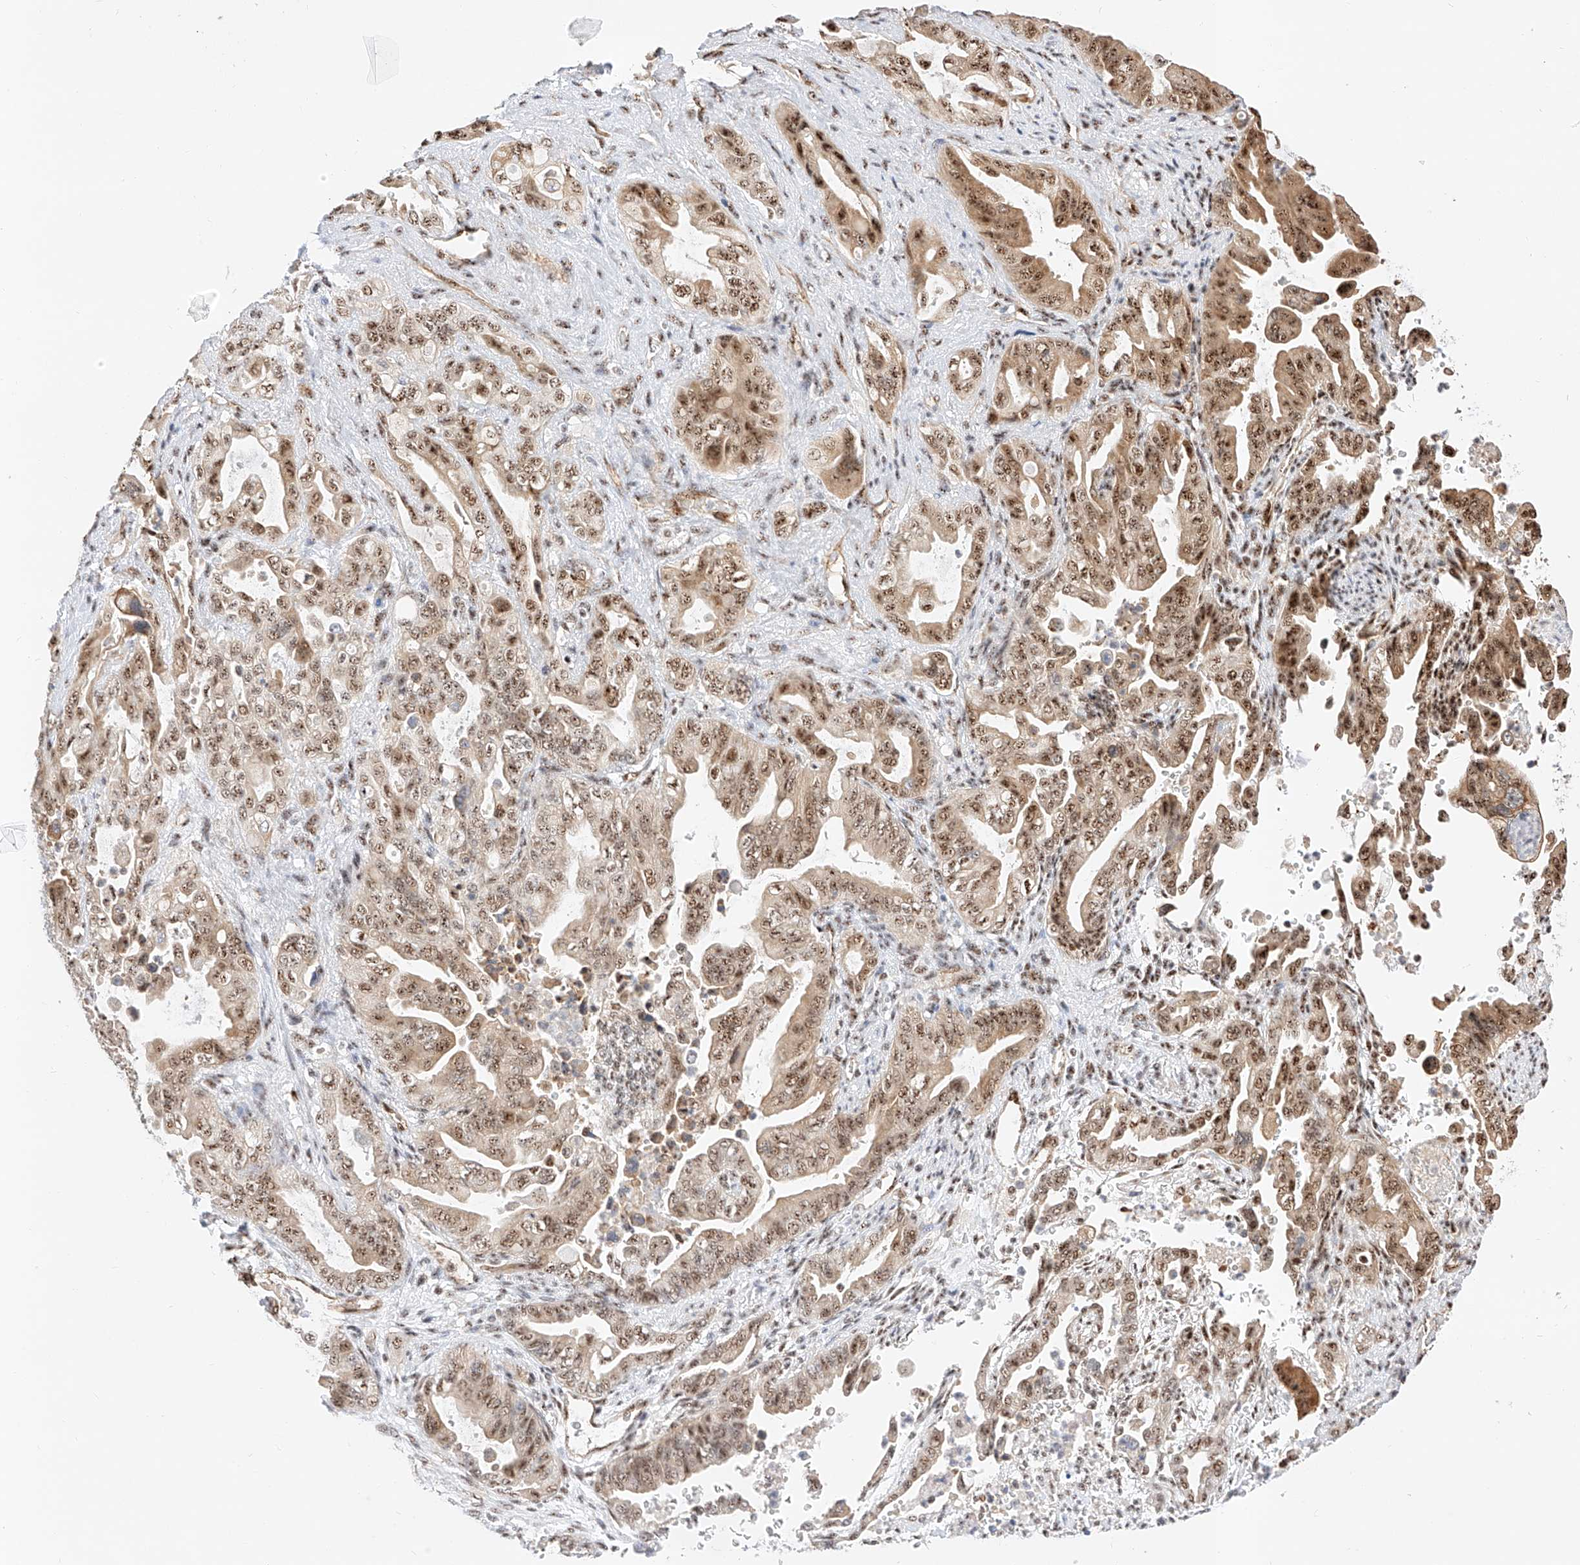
{"staining": {"intensity": "moderate", "quantity": "25%-75%", "location": "cytoplasmic/membranous,nuclear"}, "tissue": "pancreatic cancer", "cell_type": "Tumor cells", "image_type": "cancer", "snomed": [{"axis": "morphology", "description": "Adenocarcinoma, NOS"}, {"axis": "topography", "description": "Pancreas"}], "caption": "Immunohistochemistry (IHC) (DAB) staining of human pancreatic adenocarcinoma reveals moderate cytoplasmic/membranous and nuclear protein positivity in about 25%-75% of tumor cells. The staining was performed using DAB, with brown indicating positive protein expression. Nuclei are stained blue with hematoxylin.", "gene": "ATXN7L2", "patient": {"sex": "male", "age": 70}}